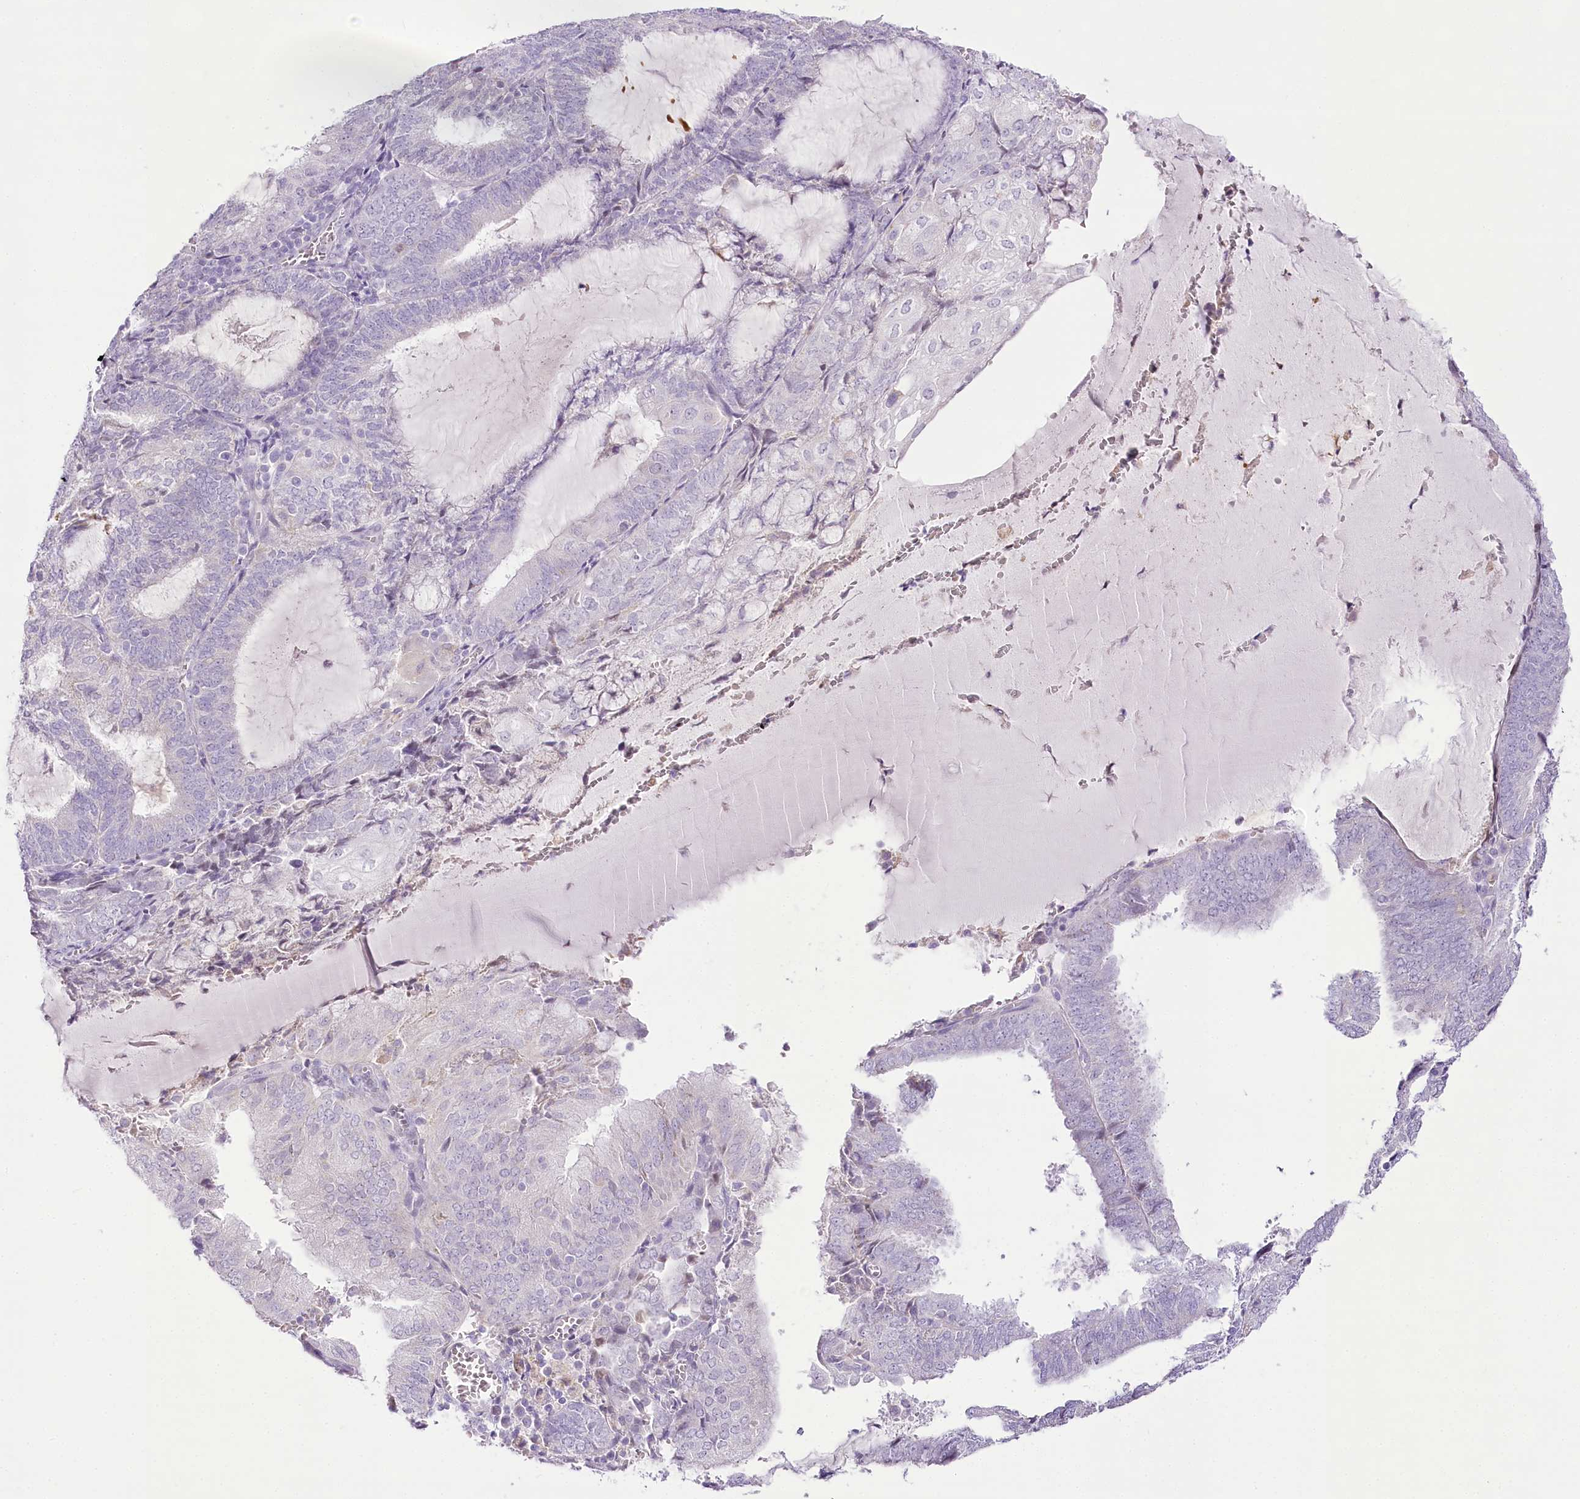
{"staining": {"intensity": "negative", "quantity": "none", "location": "none"}, "tissue": "endometrial cancer", "cell_type": "Tumor cells", "image_type": "cancer", "snomed": [{"axis": "morphology", "description": "Adenocarcinoma, NOS"}, {"axis": "topography", "description": "Endometrium"}], "caption": "Immunohistochemistry (IHC) of human adenocarcinoma (endometrial) reveals no positivity in tumor cells.", "gene": "CCDC30", "patient": {"sex": "female", "age": 81}}